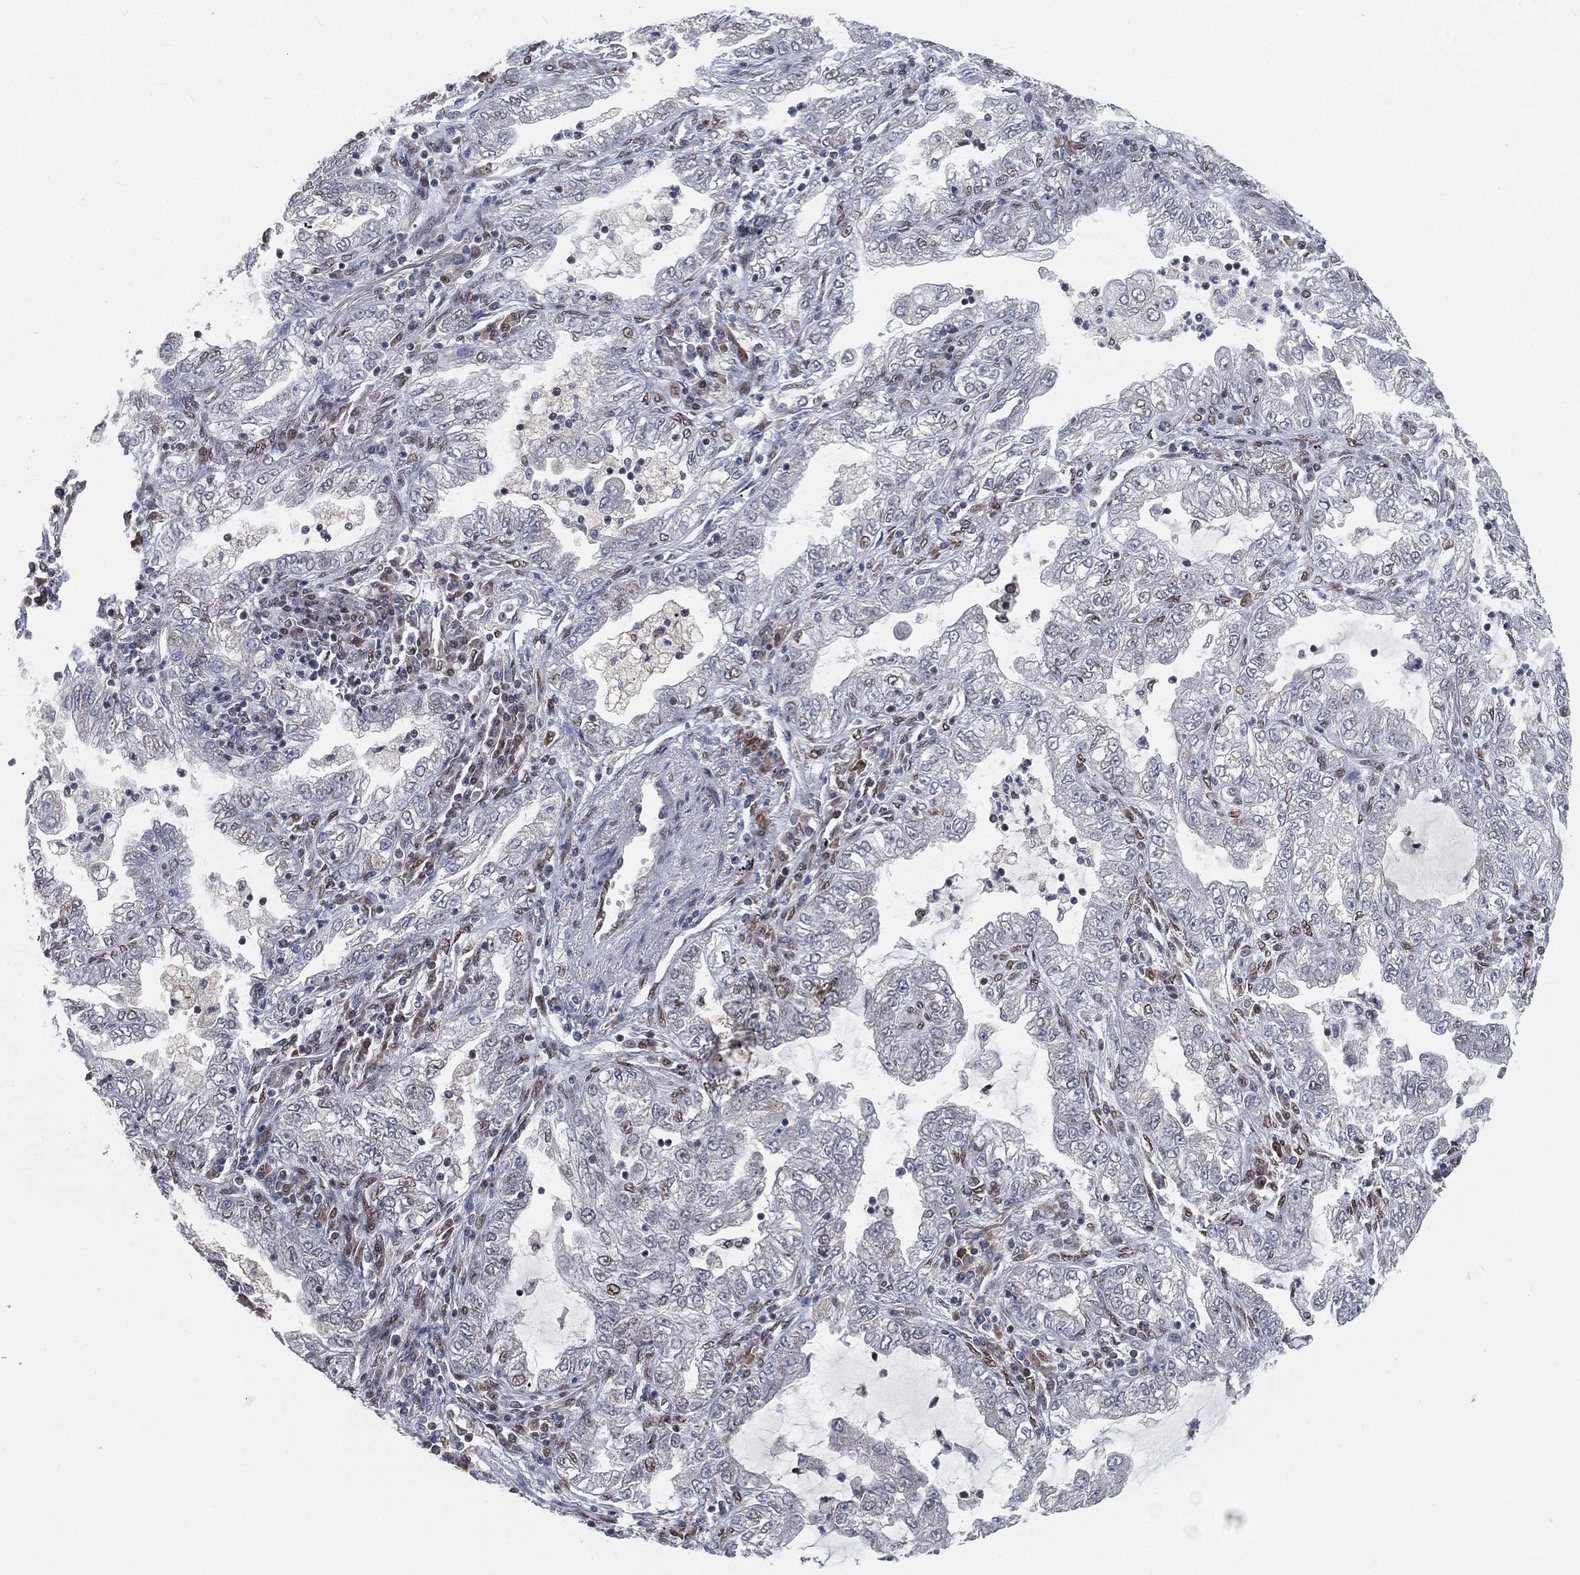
{"staining": {"intensity": "negative", "quantity": "none", "location": "none"}, "tissue": "lung cancer", "cell_type": "Tumor cells", "image_type": "cancer", "snomed": [{"axis": "morphology", "description": "Adenocarcinoma, NOS"}, {"axis": "topography", "description": "Lung"}], "caption": "The image reveals no significant positivity in tumor cells of lung adenocarcinoma. Nuclei are stained in blue.", "gene": "YLPM1", "patient": {"sex": "female", "age": 73}}